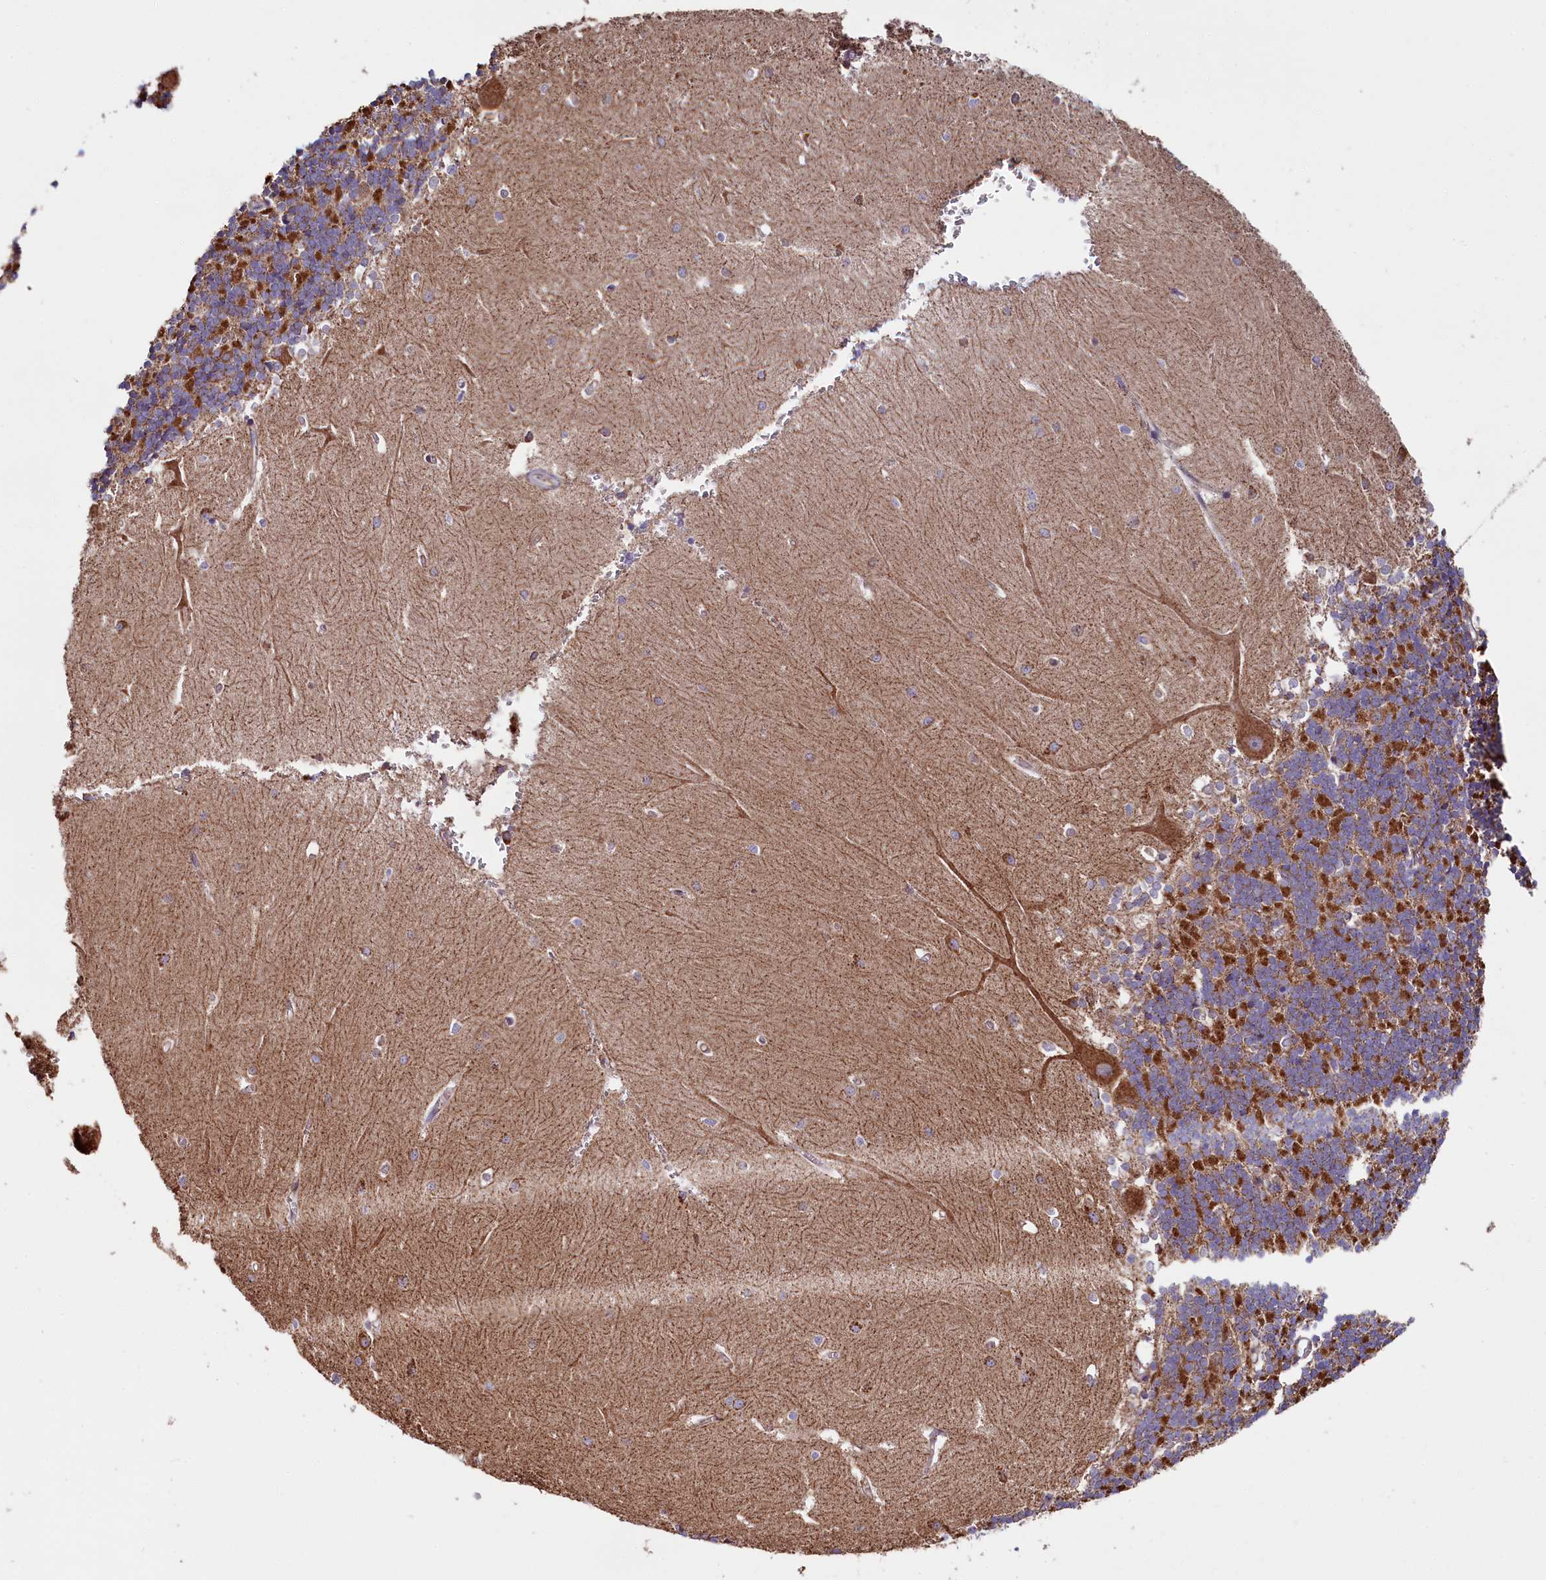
{"staining": {"intensity": "moderate", "quantity": "25%-75%", "location": "cytoplasmic/membranous"}, "tissue": "cerebellum", "cell_type": "Cells in granular layer", "image_type": "normal", "snomed": [{"axis": "morphology", "description": "Normal tissue, NOS"}, {"axis": "topography", "description": "Cerebellum"}], "caption": "IHC (DAB (3,3'-diaminobenzidine)) staining of normal human cerebellum exhibits moderate cytoplasmic/membranous protein positivity in approximately 25%-75% of cells in granular layer. (IHC, brightfield microscopy, high magnification).", "gene": "ZSWIM1", "patient": {"sex": "male", "age": 37}}